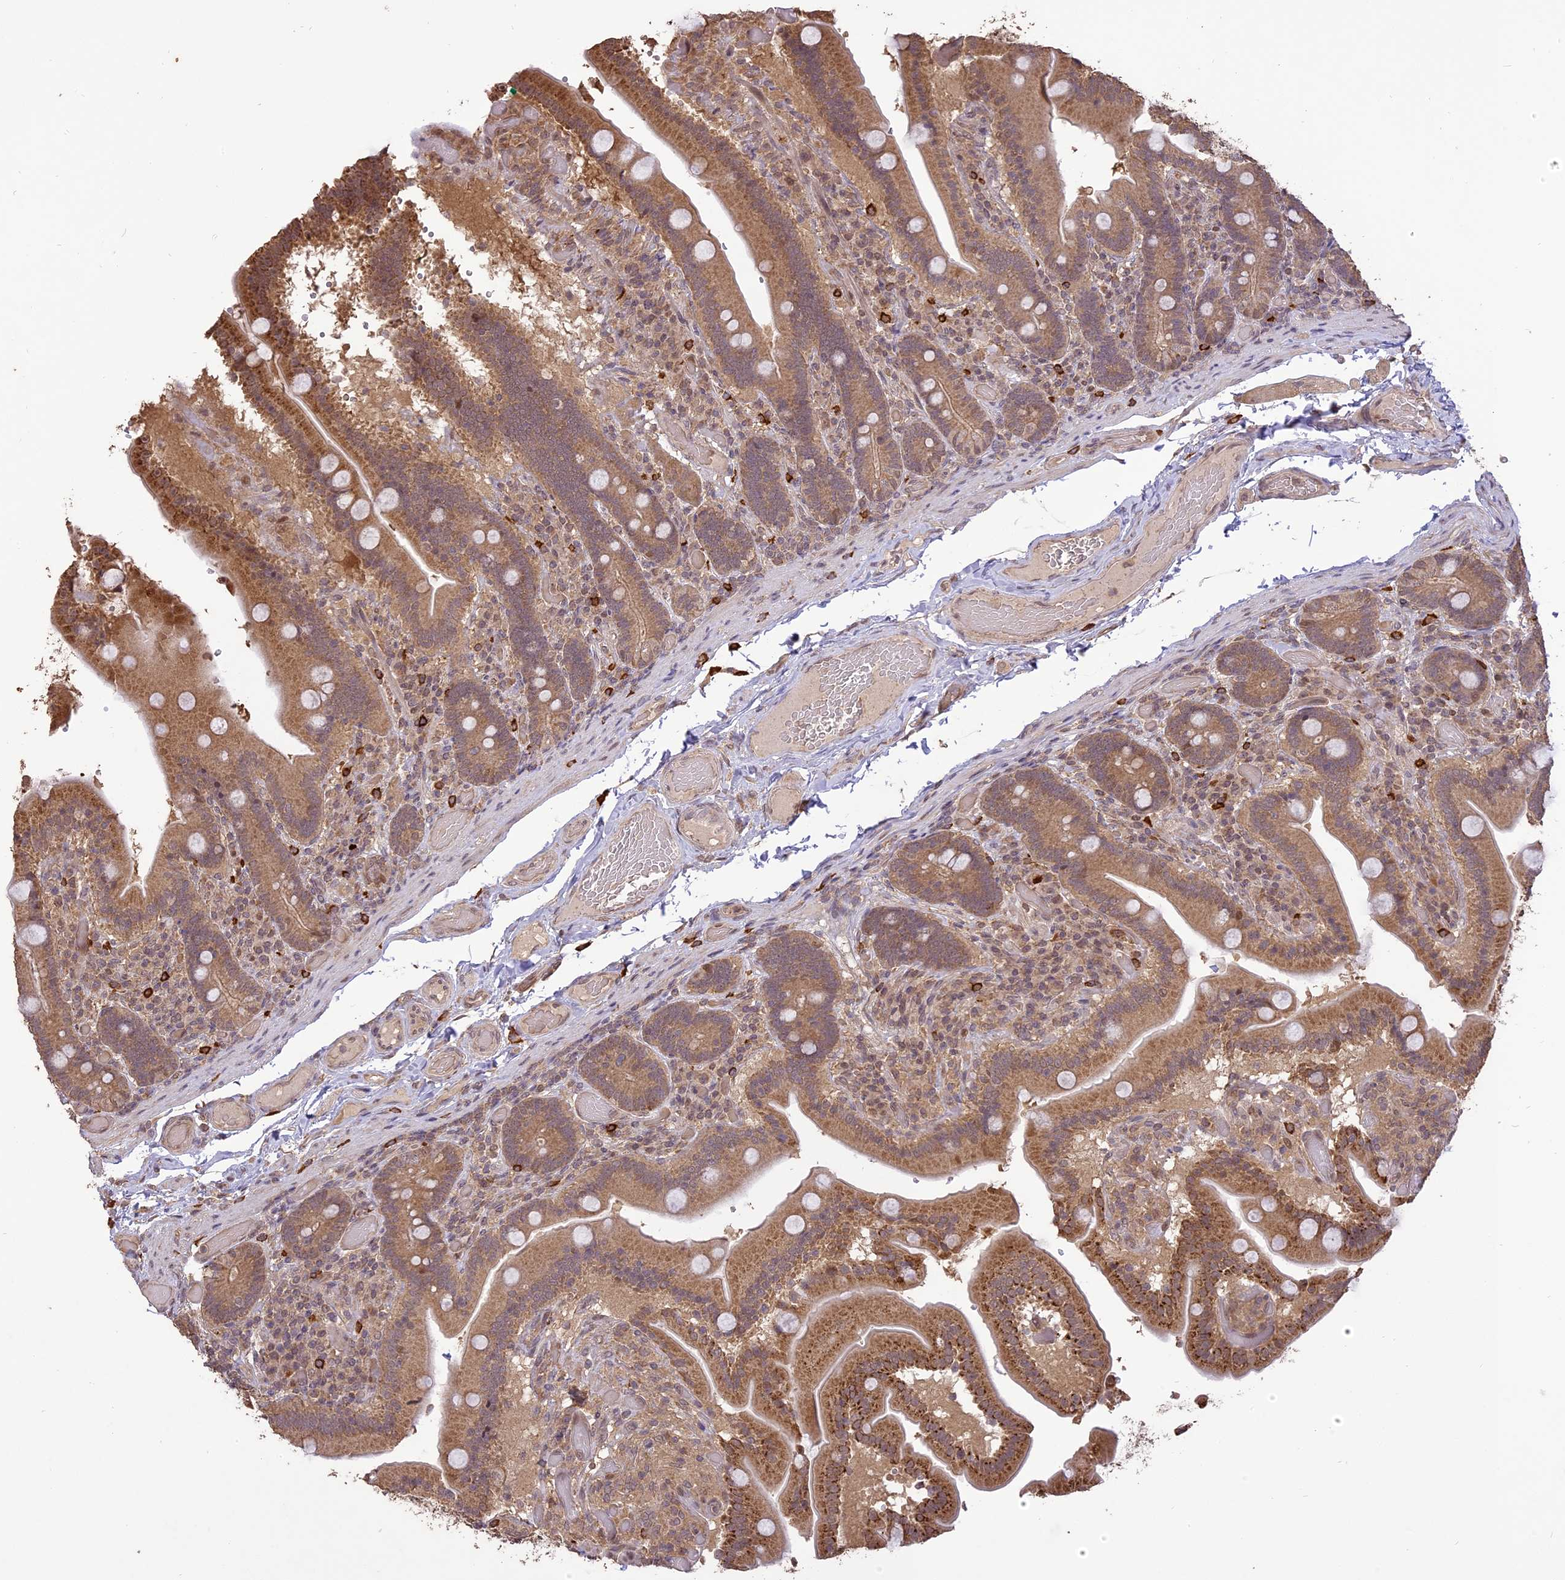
{"staining": {"intensity": "moderate", "quantity": ">75%", "location": "cytoplasmic/membranous"}, "tissue": "duodenum", "cell_type": "Glandular cells", "image_type": "normal", "snomed": [{"axis": "morphology", "description": "Normal tissue, NOS"}, {"axis": "topography", "description": "Duodenum"}], "caption": "Immunohistochemistry micrograph of unremarkable duodenum stained for a protein (brown), which displays medium levels of moderate cytoplasmic/membranous positivity in about >75% of glandular cells.", "gene": "TIGD7", "patient": {"sex": "female", "age": 62}}